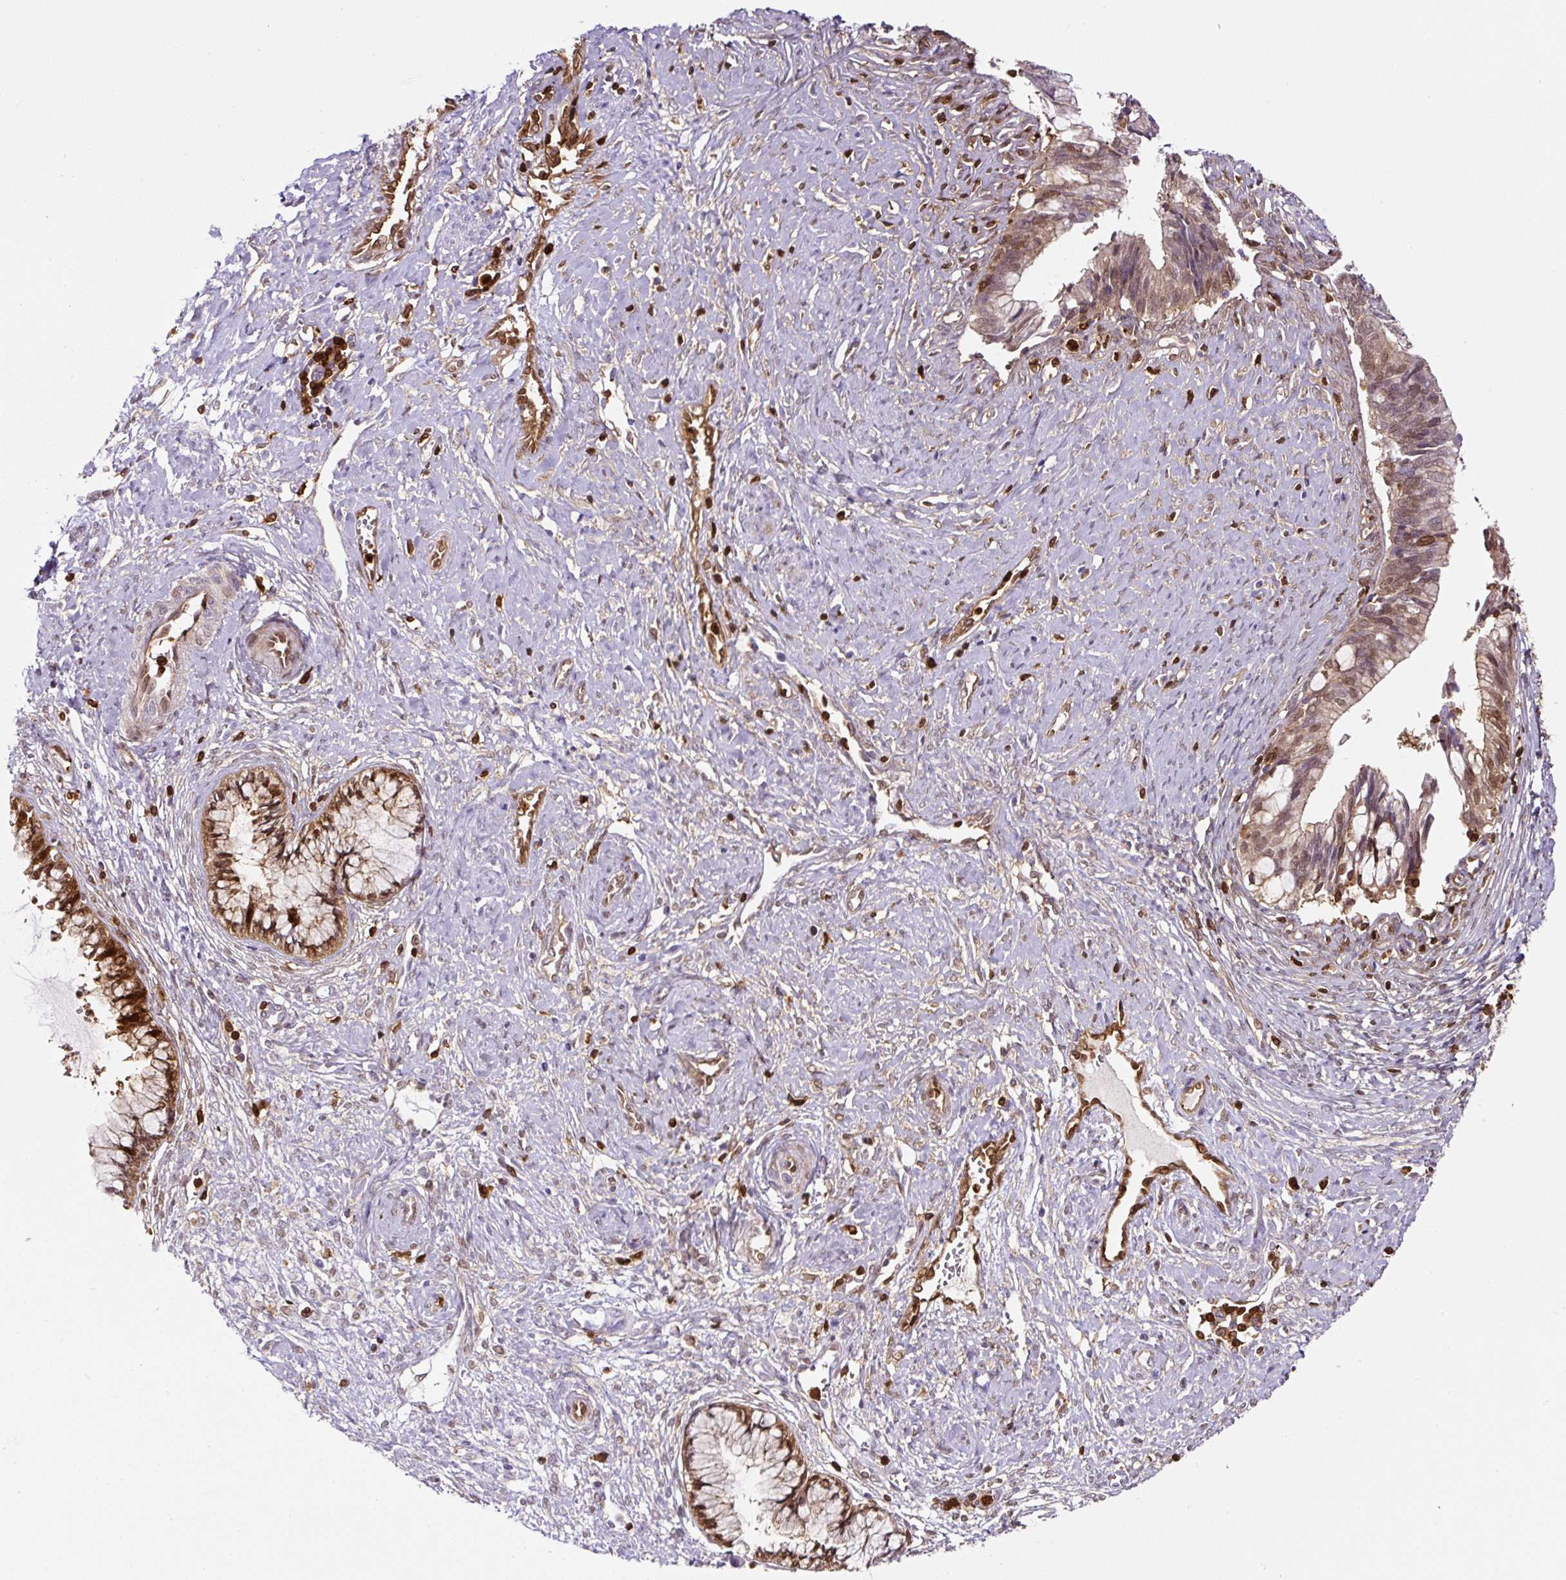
{"staining": {"intensity": "moderate", "quantity": "25%-75%", "location": "cytoplasmic/membranous,nuclear"}, "tissue": "cervical cancer", "cell_type": "Tumor cells", "image_type": "cancer", "snomed": [{"axis": "morphology", "description": "Adenocarcinoma, NOS"}, {"axis": "topography", "description": "Cervix"}], "caption": "Human cervical cancer (adenocarcinoma) stained with a brown dye demonstrates moderate cytoplasmic/membranous and nuclear positive expression in approximately 25%-75% of tumor cells.", "gene": "ANXA1", "patient": {"sex": "female", "age": 44}}